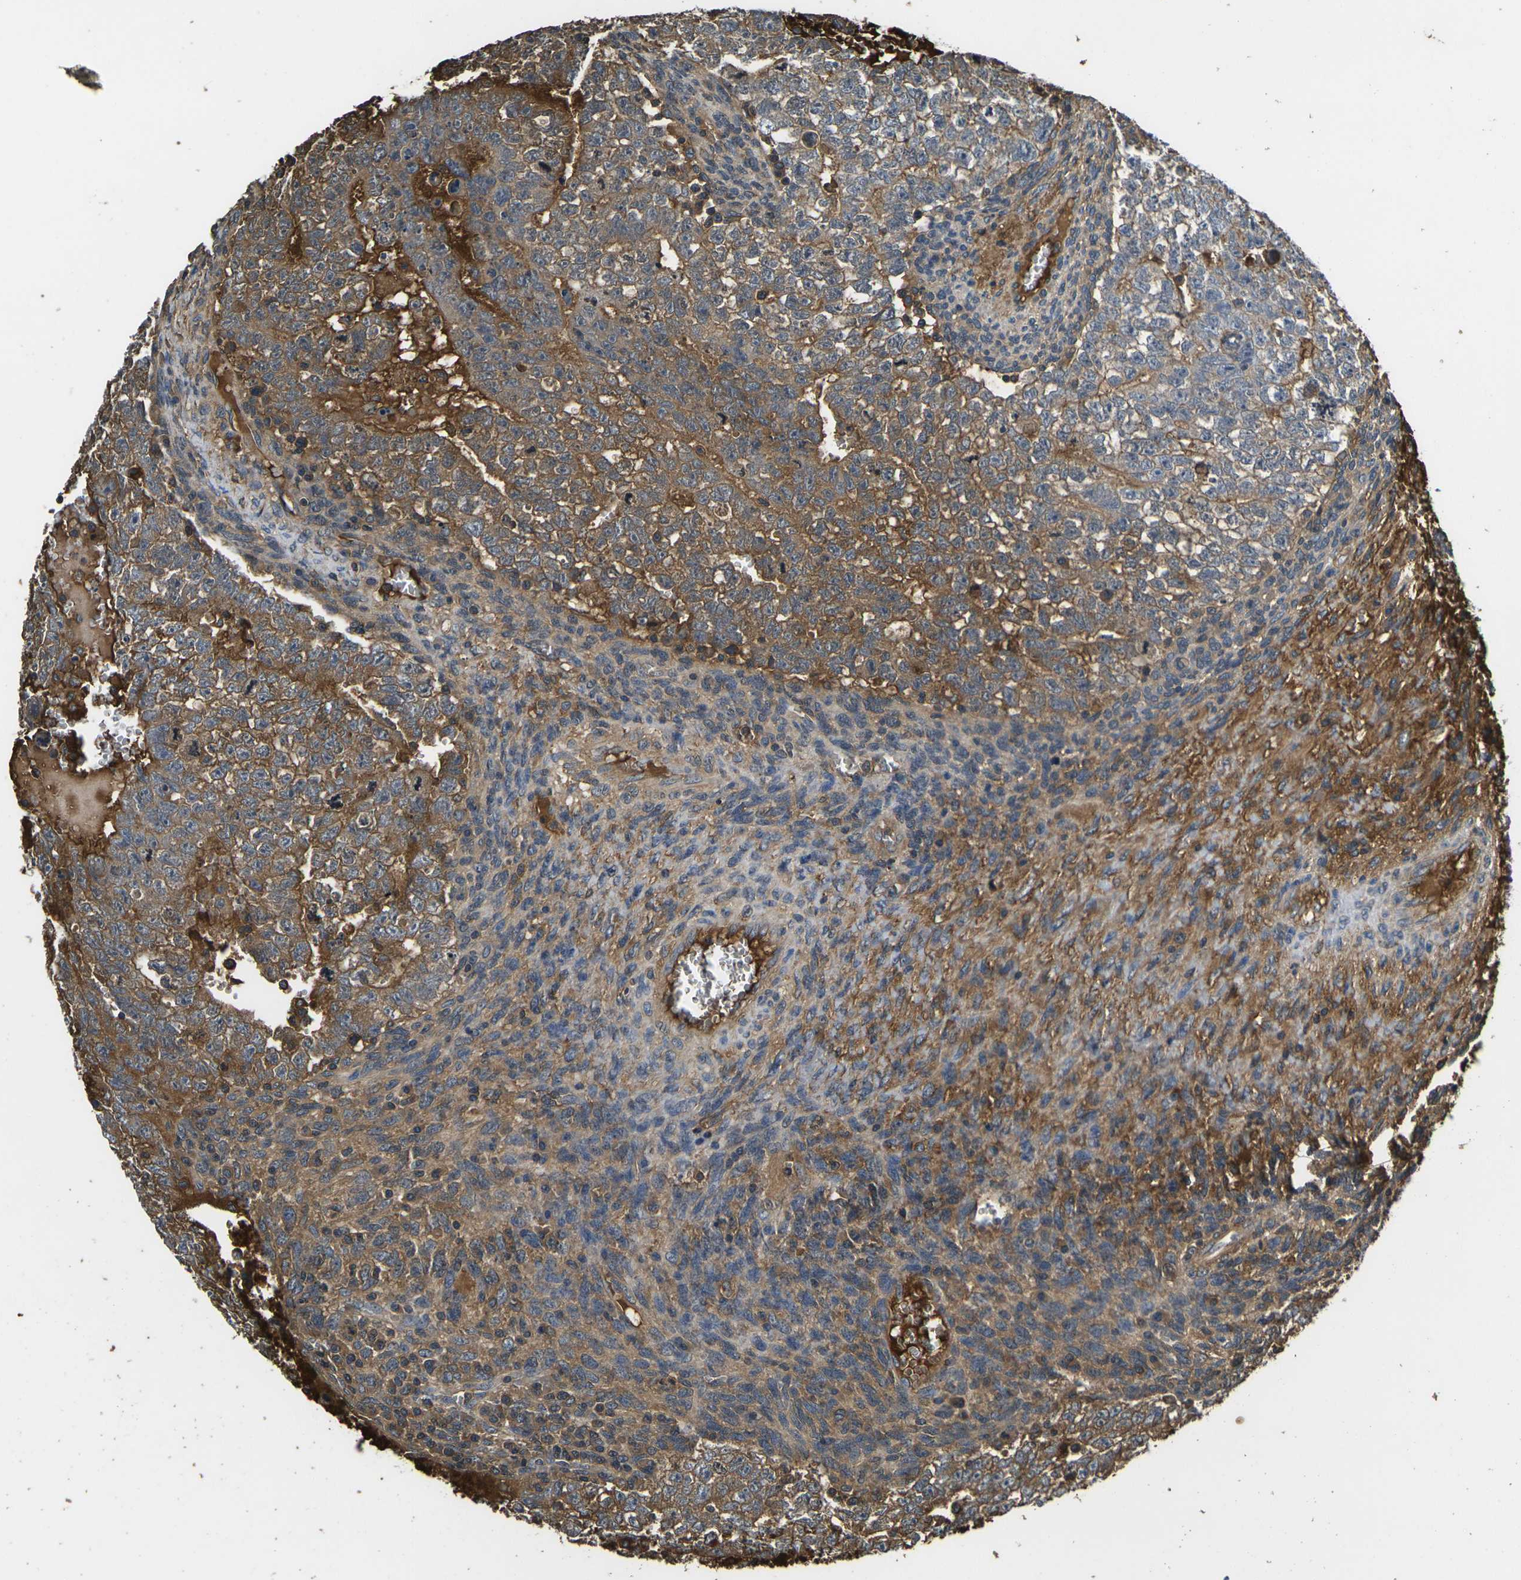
{"staining": {"intensity": "moderate", "quantity": ">75%", "location": "cytoplasmic/membranous"}, "tissue": "testis cancer", "cell_type": "Tumor cells", "image_type": "cancer", "snomed": [{"axis": "morphology", "description": "Seminoma, NOS"}, {"axis": "morphology", "description": "Carcinoma, Embryonal, NOS"}, {"axis": "topography", "description": "Testis"}], "caption": "IHC image of neoplastic tissue: human seminoma (testis) stained using immunohistochemistry exhibits medium levels of moderate protein expression localized specifically in the cytoplasmic/membranous of tumor cells, appearing as a cytoplasmic/membranous brown color.", "gene": "HSPG2", "patient": {"sex": "male", "age": 38}}